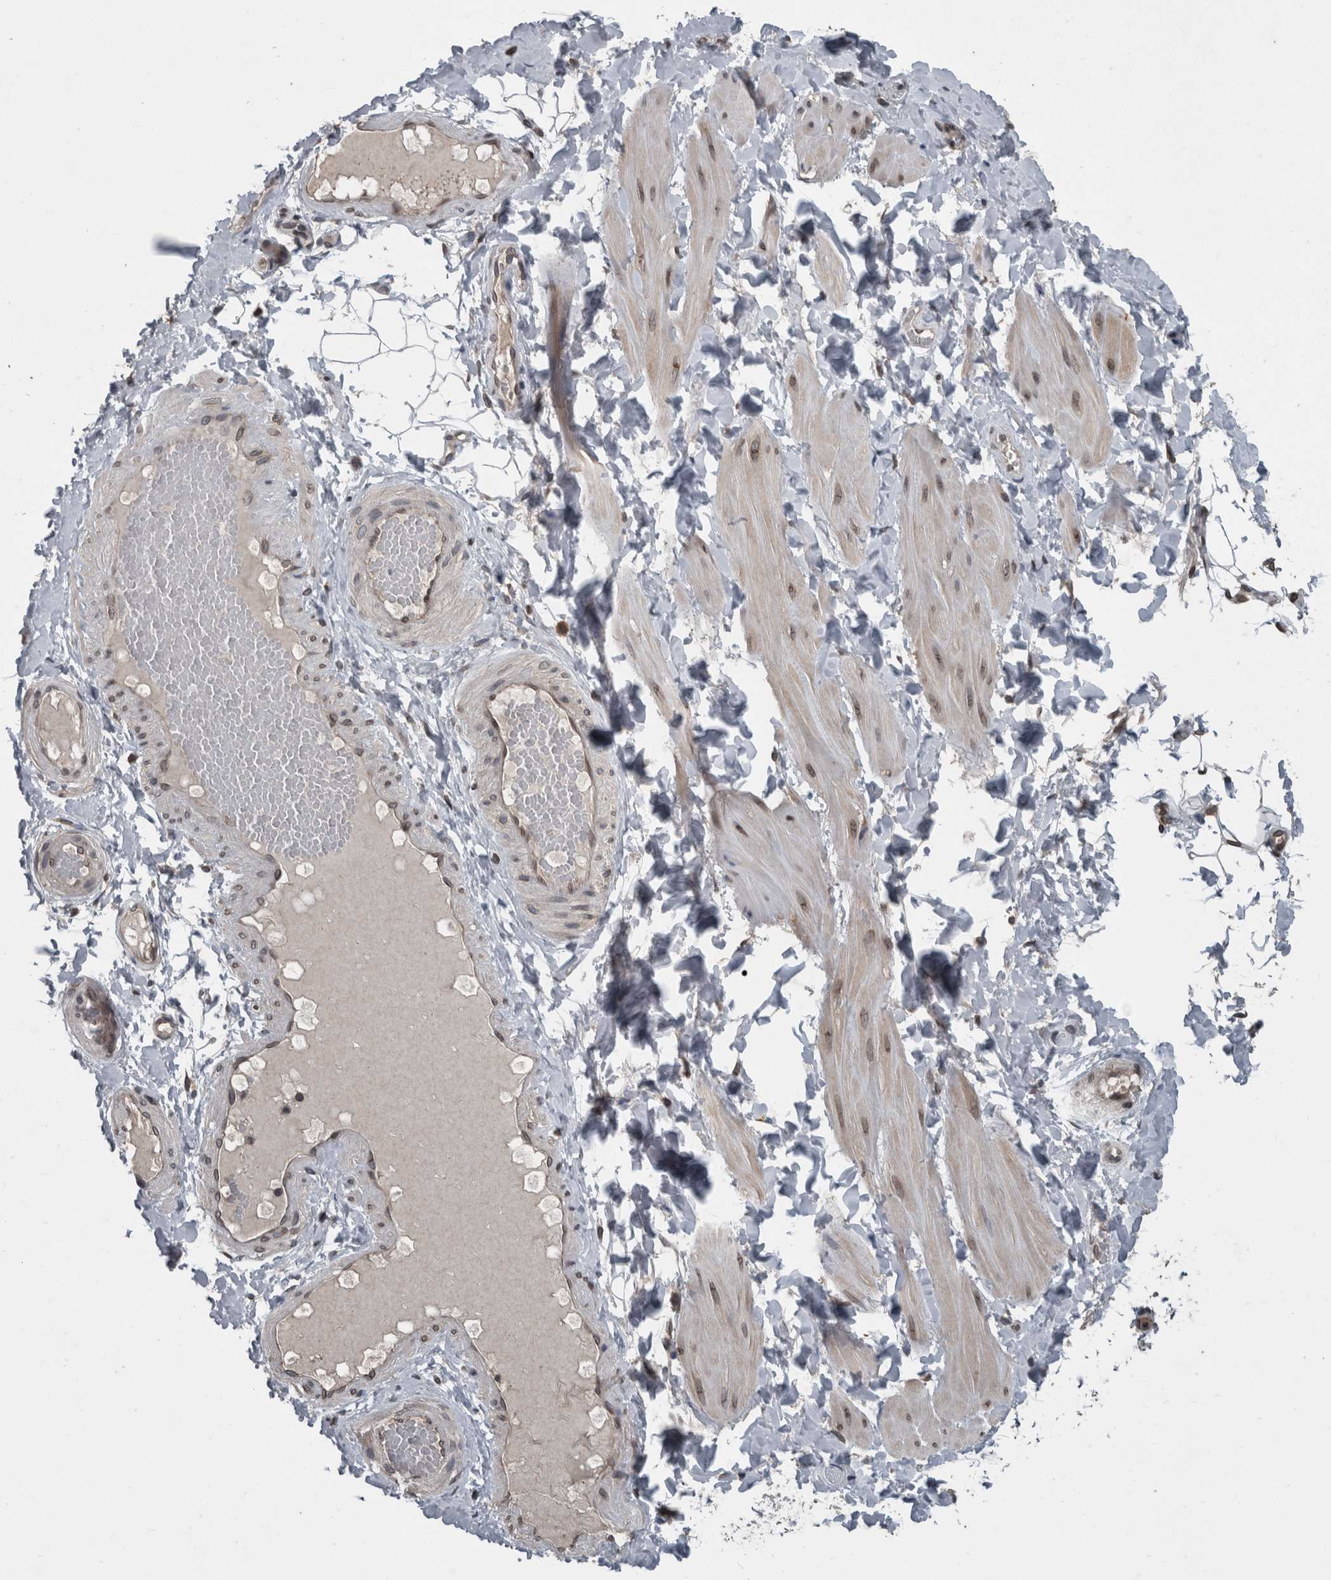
{"staining": {"intensity": "moderate", "quantity": ">75%", "location": "cytoplasmic/membranous,nuclear"}, "tissue": "adipose tissue", "cell_type": "Adipocytes", "image_type": "normal", "snomed": [{"axis": "morphology", "description": "Normal tissue, NOS"}, {"axis": "topography", "description": "Adipose tissue"}, {"axis": "topography", "description": "Vascular tissue"}, {"axis": "topography", "description": "Peripheral nerve tissue"}], "caption": "Immunohistochemistry (DAB) staining of unremarkable human adipose tissue exhibits moderate cytoplasmic/membranous,nuclear protein staining in about >75% of adipocytes. Nuclei are stained in blue.", "gene": "RANBP2", "patient": {"sex": "male", "age": 25}}